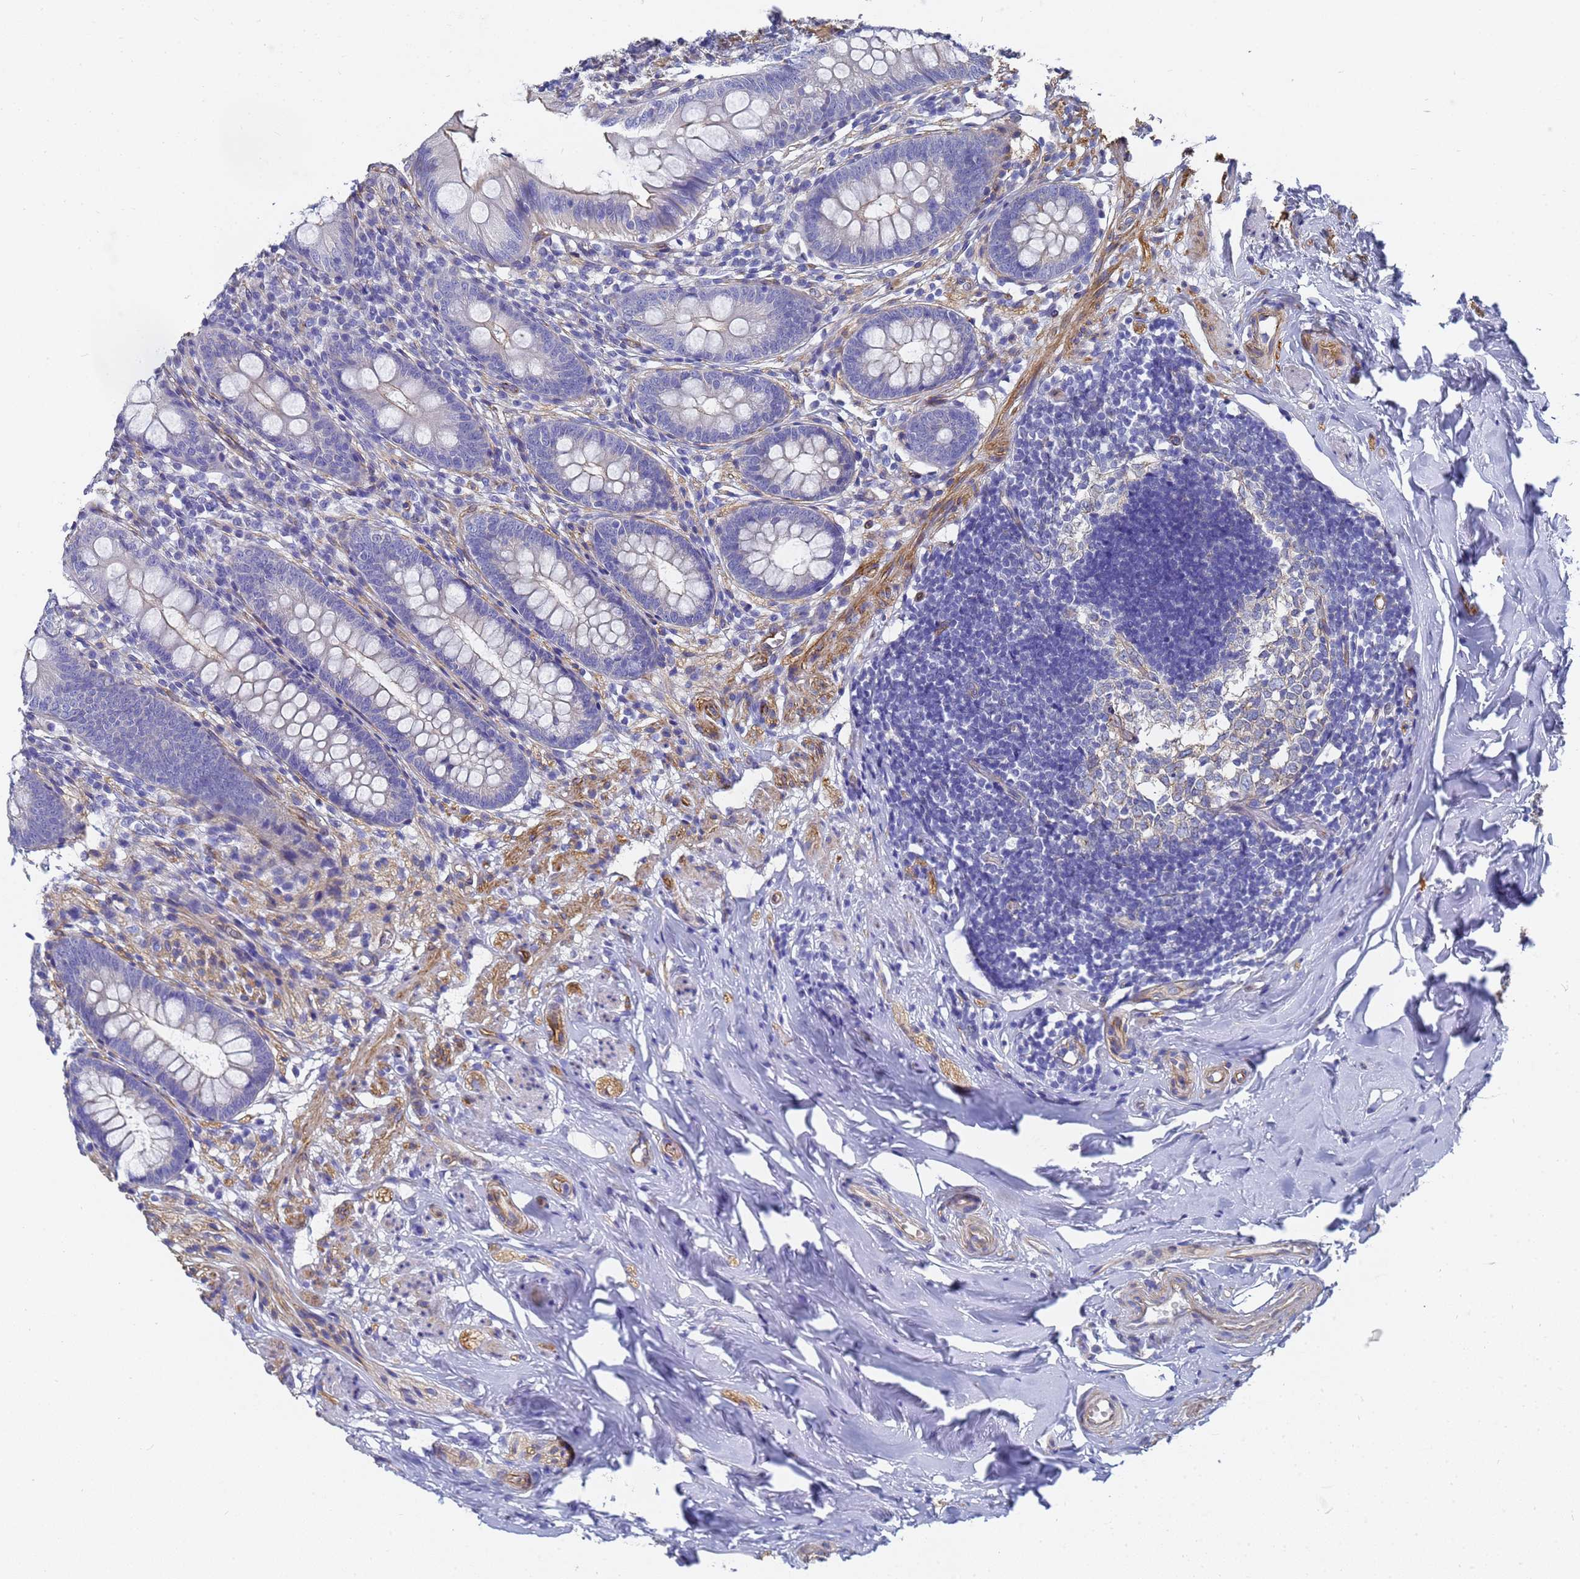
{"staining": {"intensity": "negative", "quantity": "none", "location": "none"}, "tissue": "appendix", "cell_type": "Glandular cells", "image_type": "normal", "snomed": [{"axis": "morphology", "description": "Normal tissue, NOS"}, {"axis": "topography", "description": "Appendix"}], "caption": "Protein analysis of normal appendix displays no significant expression in glandular cells.", "gene": "ENSG00000198211", "patient": {"sex": "female", "age": 51}}